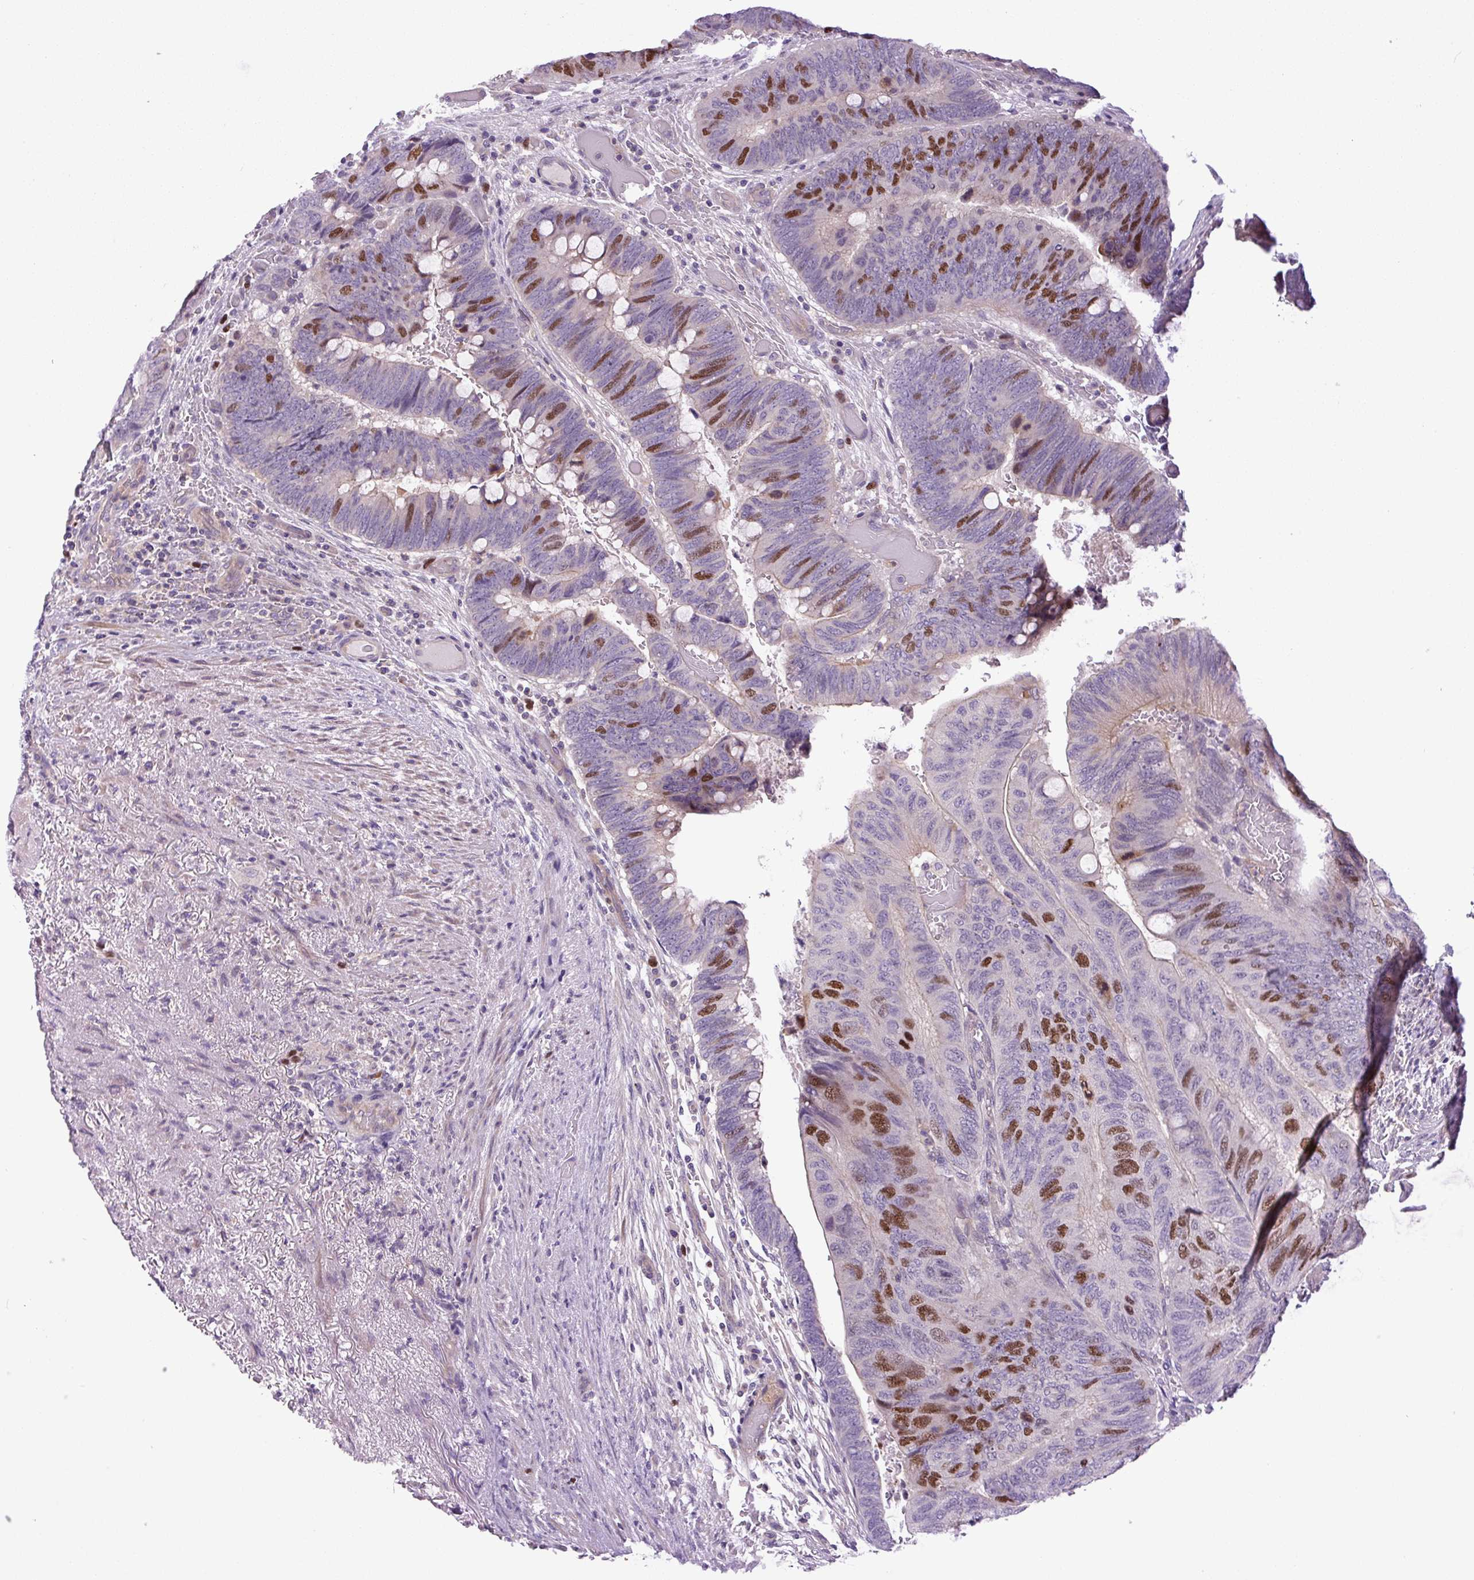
{"staining": {"intensity": "strong", "quantity": "<25%", "location": "nuclear"}, "tissue": "colorectal cancer", "cell_type": "Tumor cells", "image_type": "cancer", "snomed": [{"axis": "morphology", "description": "Normal tissue, NOS"}, {"axis": "morphology", "description": "Adenocarcinoma, NOS"}, {"axis": "topography", "description": "Rectum"}, {"axis": "topography", "description": "Peripheral nerve tissue"}], "caption": "Protein staining displays strong nuclear staining in about <25% of tumor cells in adenocarcinoma (colorectal).", "gene": "KIFC1", "patient": {"sex": "male", "age": 92}}